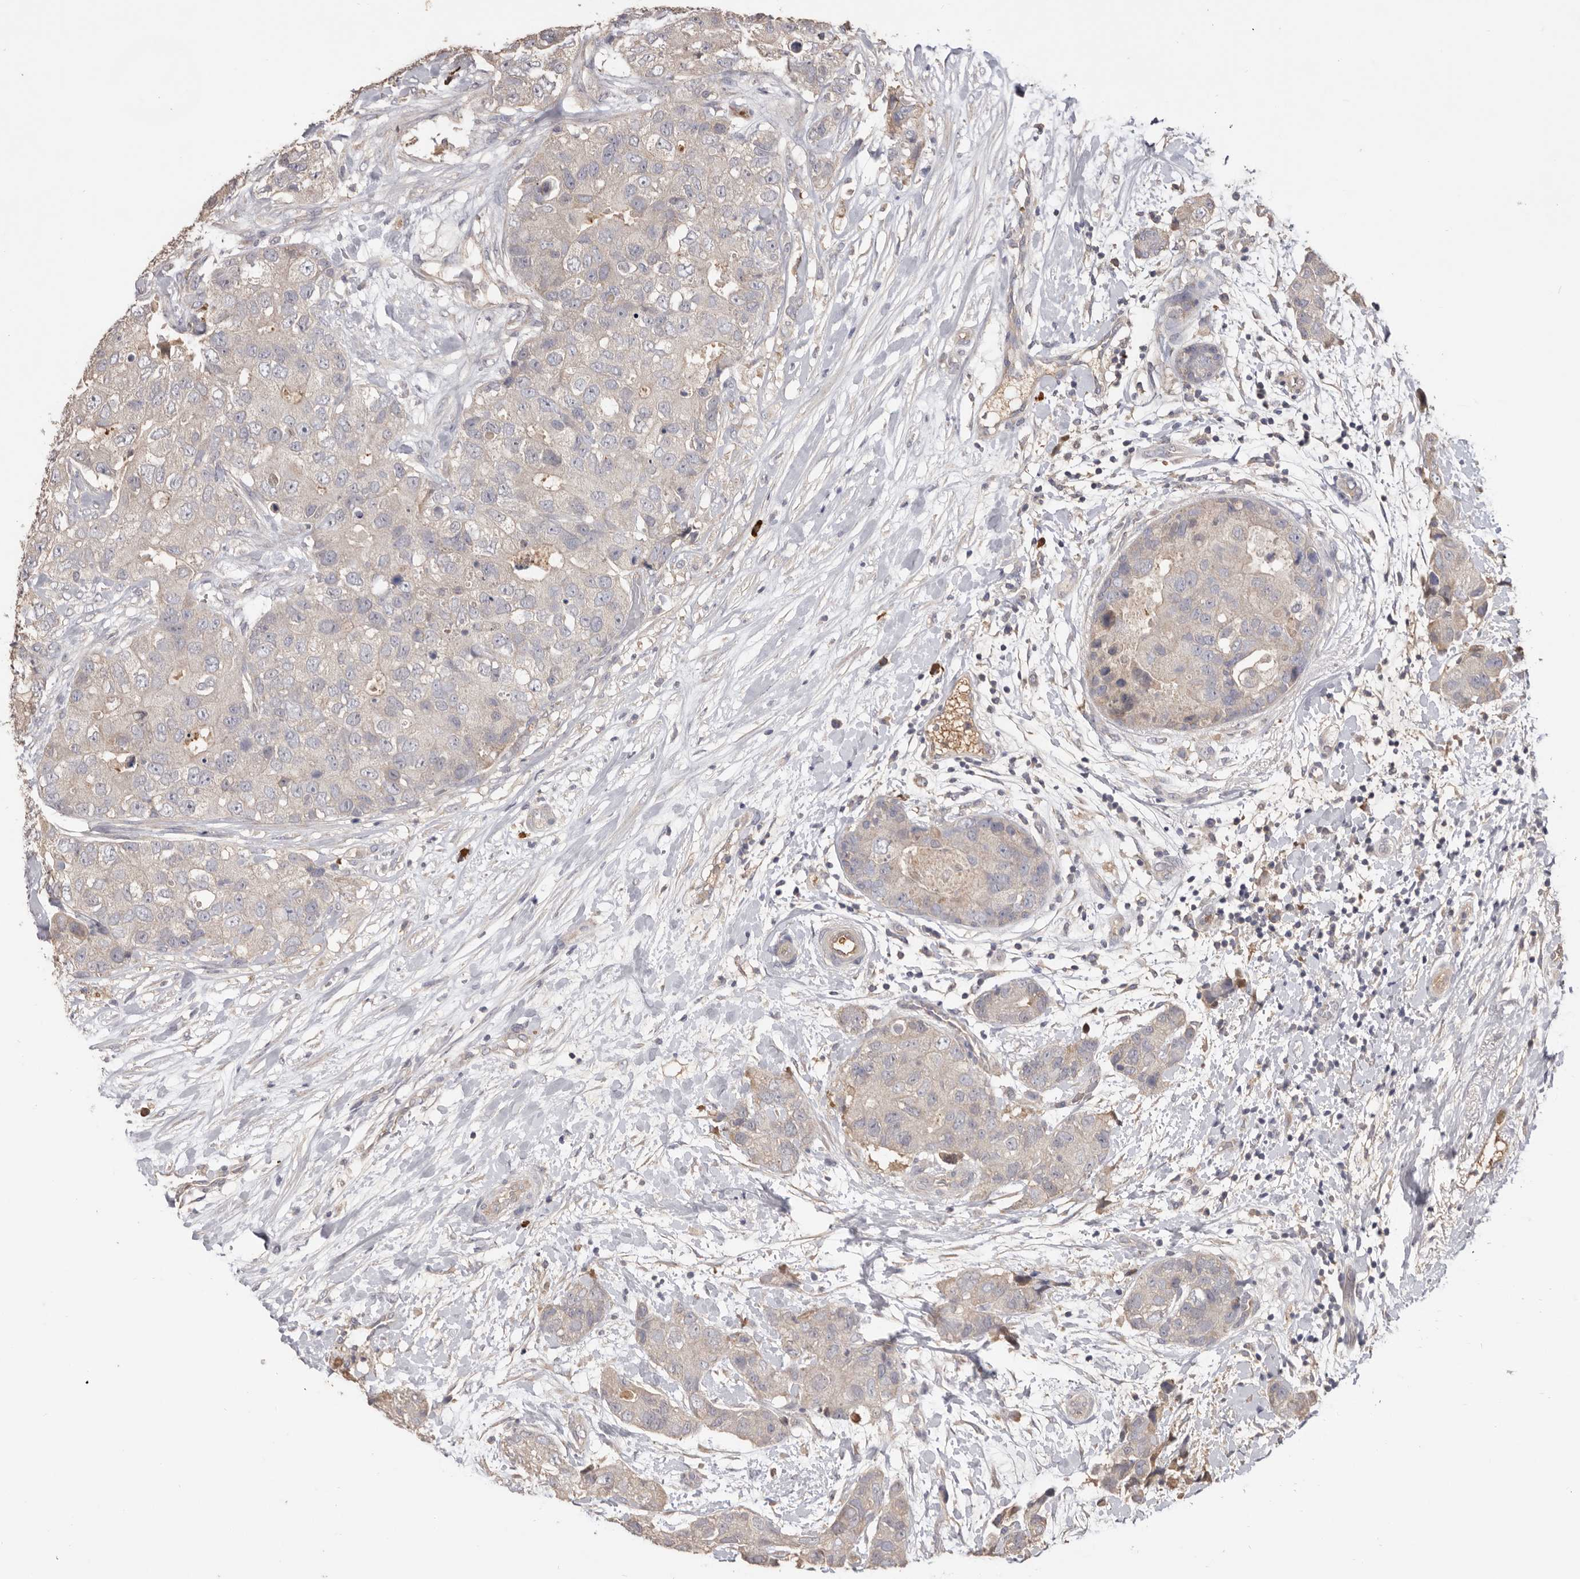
{"staining": {"intensity": "negative", "quantity": "none", "location": "none"}, "tissue": "breast cancer", "cell_type": "Tumor cells", "image_type": "cancer", "snomed": [{"axis": "morphology", "description": "Duct carcinoma"}, {"axis": "topography", "description": "Breast"}], "caption": "There is no significant staining in tumor cells of breast cancer (invasive ductal carcinoma). (Stains: DAB (3,3'-diaminobenzidine) IHC with hematoxylin counter stain, Microscopy: brightfield microscopy at high magnification).", "gene": "HCAR2", "patient": {"sex": "female", "age": 62}}